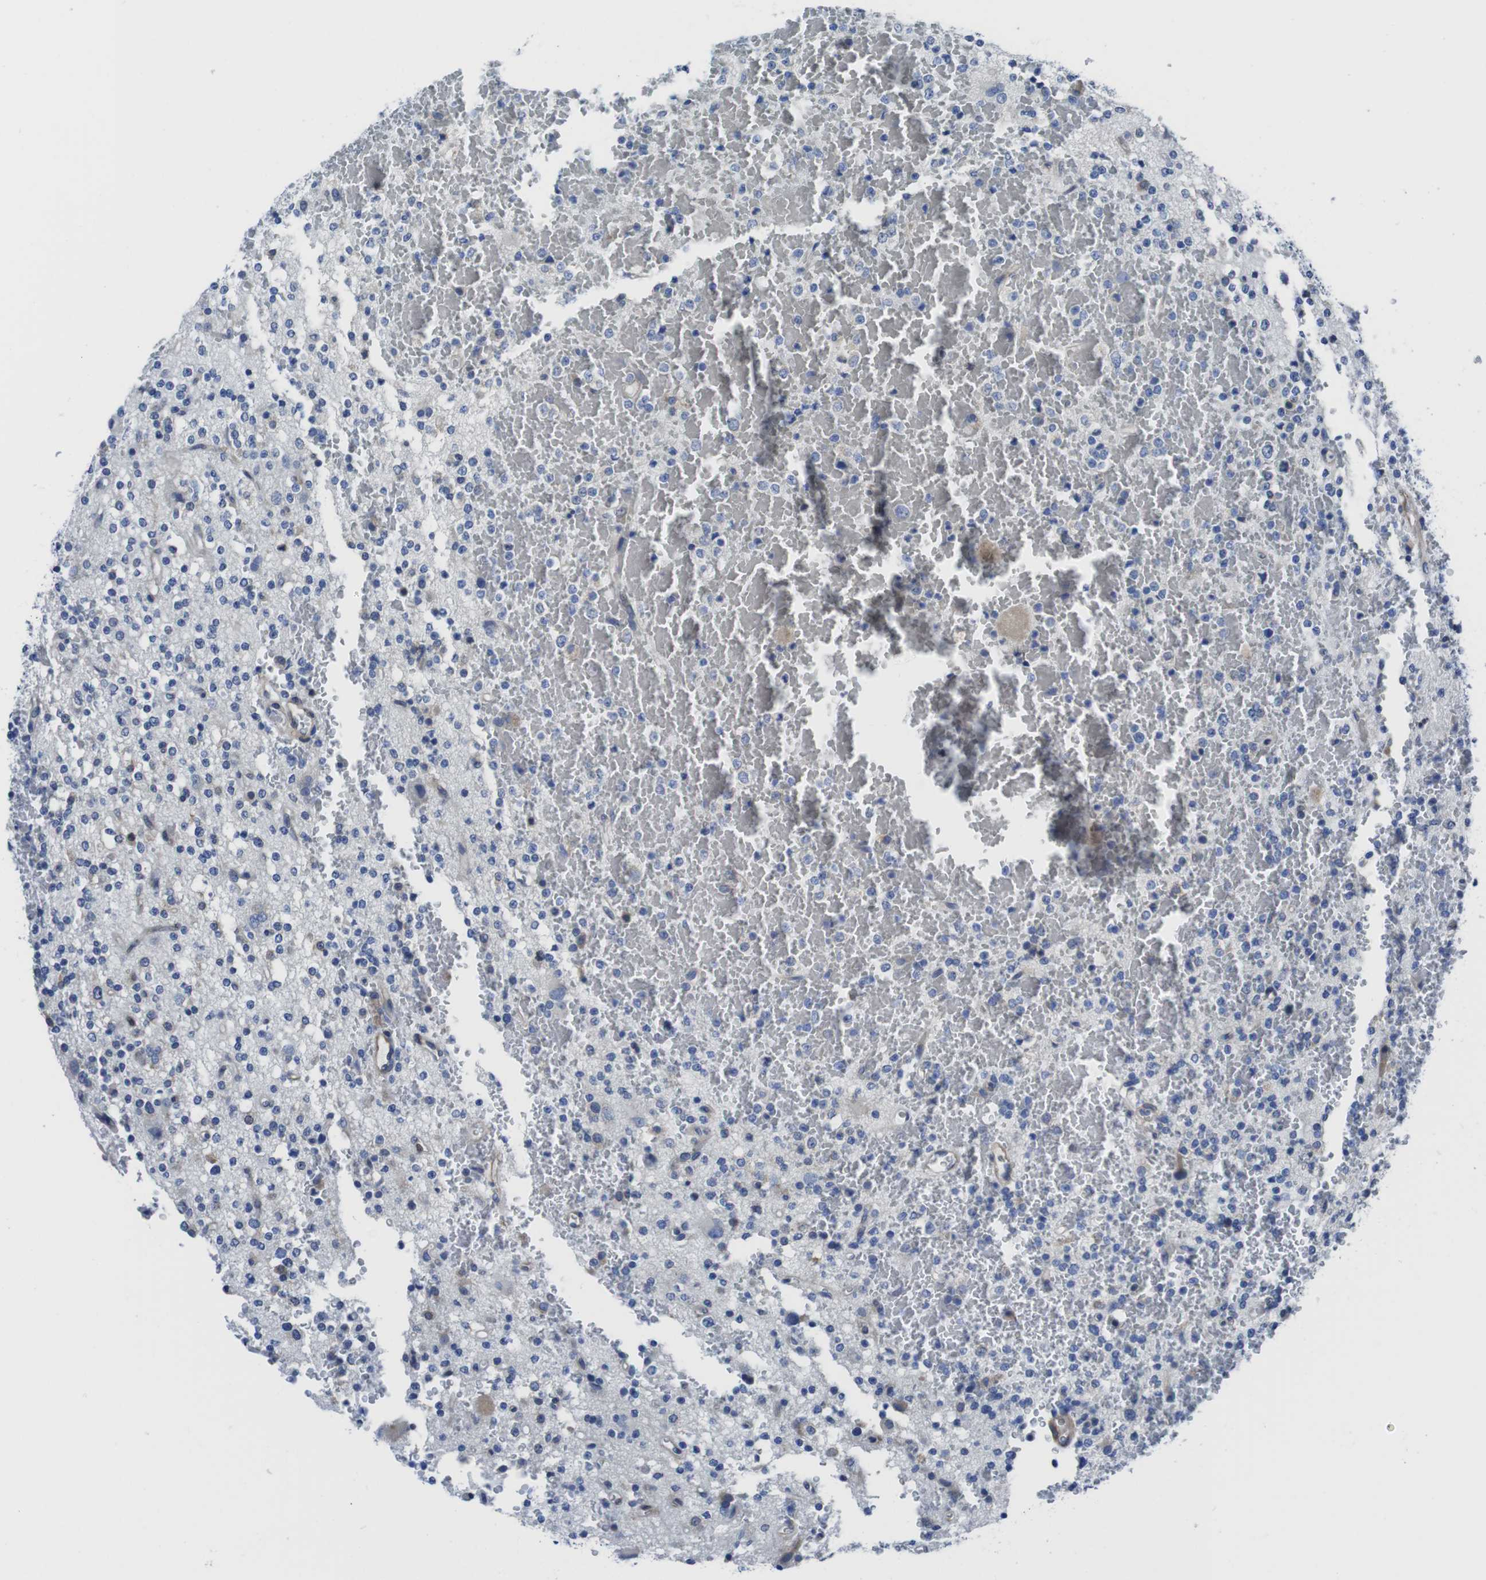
{"staining": {"intensity": "negative", "quantity": "none", "location": "none"}, "tissue": "glioma", "cell_type": "Tumor cells", "image_type": "cancer", "snomed": [{"axis": "morphology", "description": "Glioma, malignant, High grade"}, {"axis": "topography", "description": "Brain"}], "caption": "The micrograph exhibits no staining of tumor cells in malignant glioma (high-grade). (Immunohistochemistry, brightfield microscopy, high magnification).", "gene": "EIF4A1", "patient": {"sex": "male", "age": 47}}